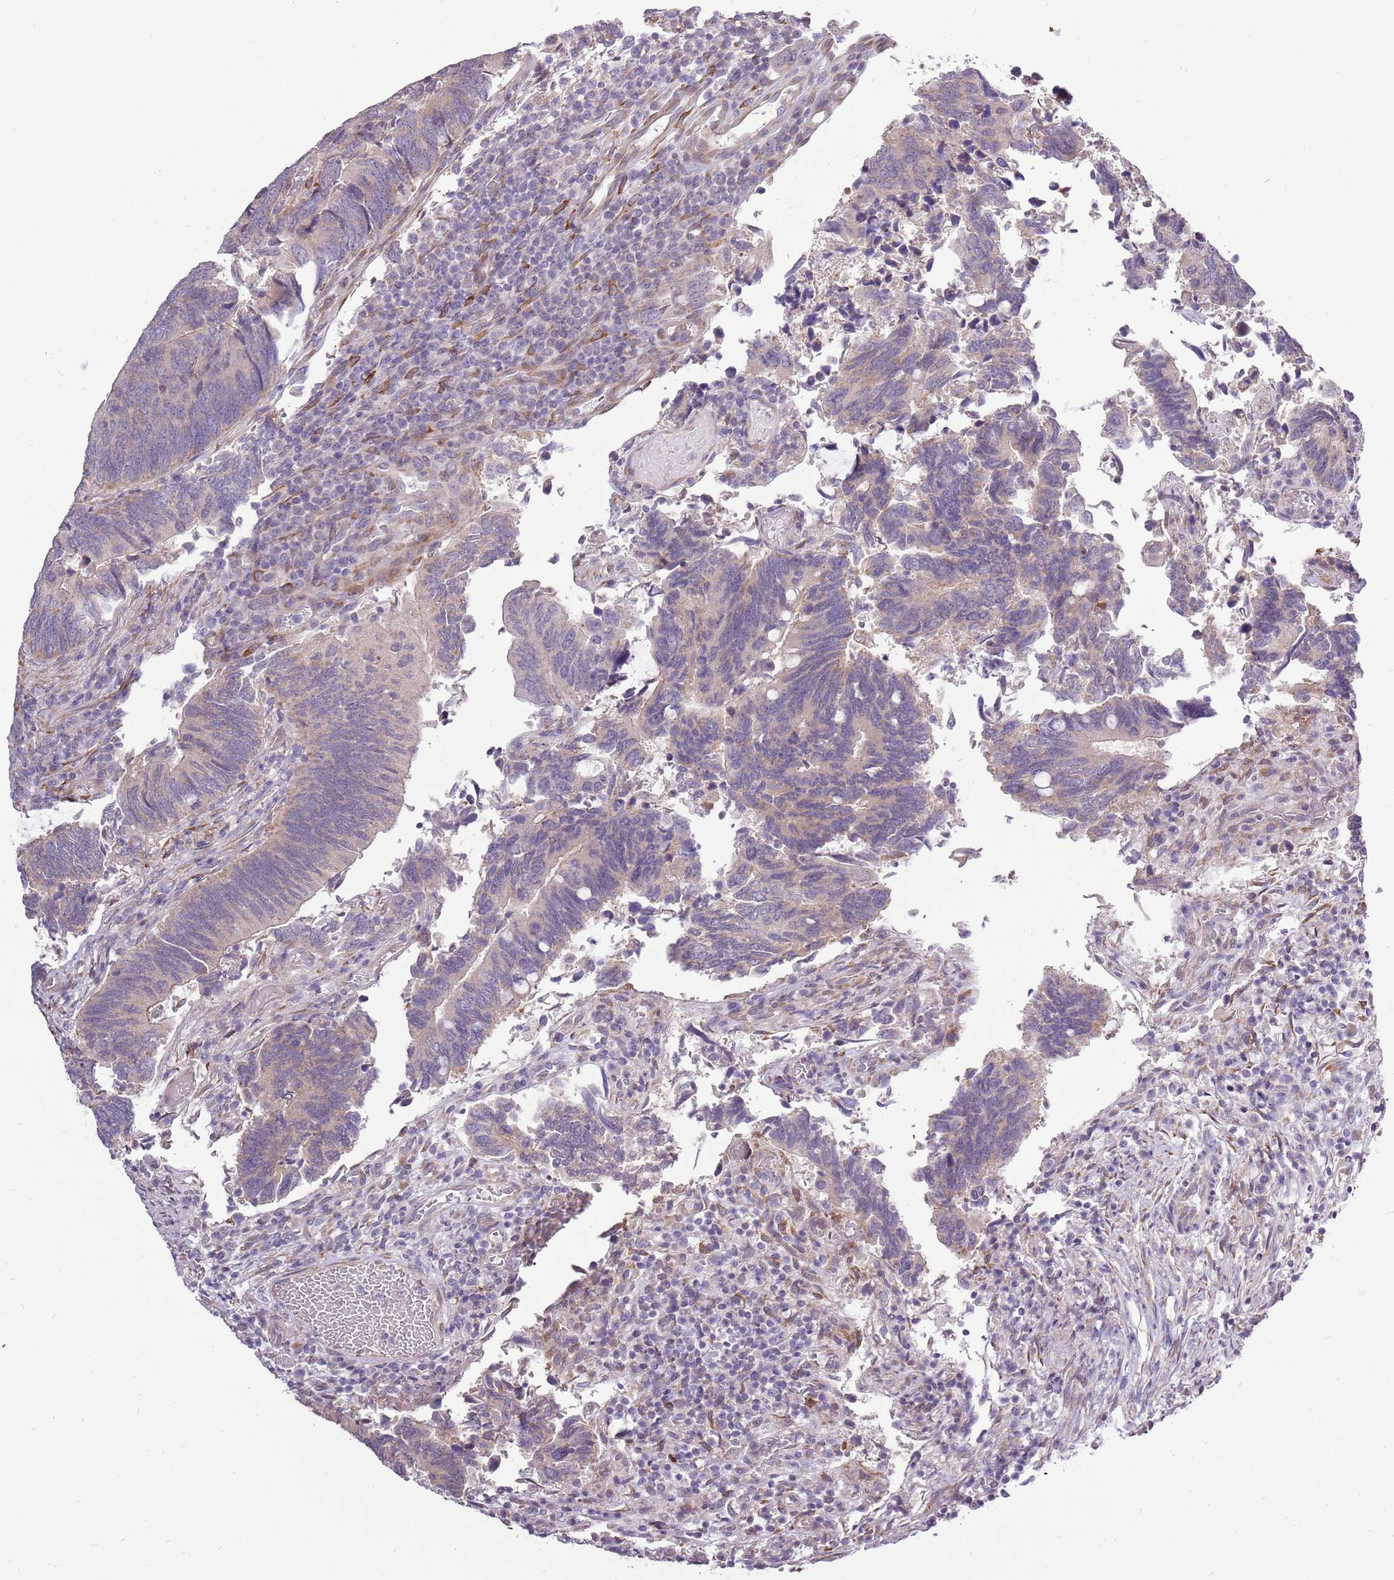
{"staining": {"intensity": "weak", "quantity": "<25%", "location": "cytoplasmic/membranous"}, "tissue": "colorectal cancer", "cell_type": "Tumor cells", "image_type": "cancer", "snomed": [{"axis": "morphology", "description": "Adenocarcinoma, NOS"}, {"axis": "topography", "description": "Colon"}], "caption": "An image of human colorectal cancer (adenocarcinoma) is negative for staining in tumor cells.", "gene": "UGGT2", "patient": {"sex": "male", "age": 87}}